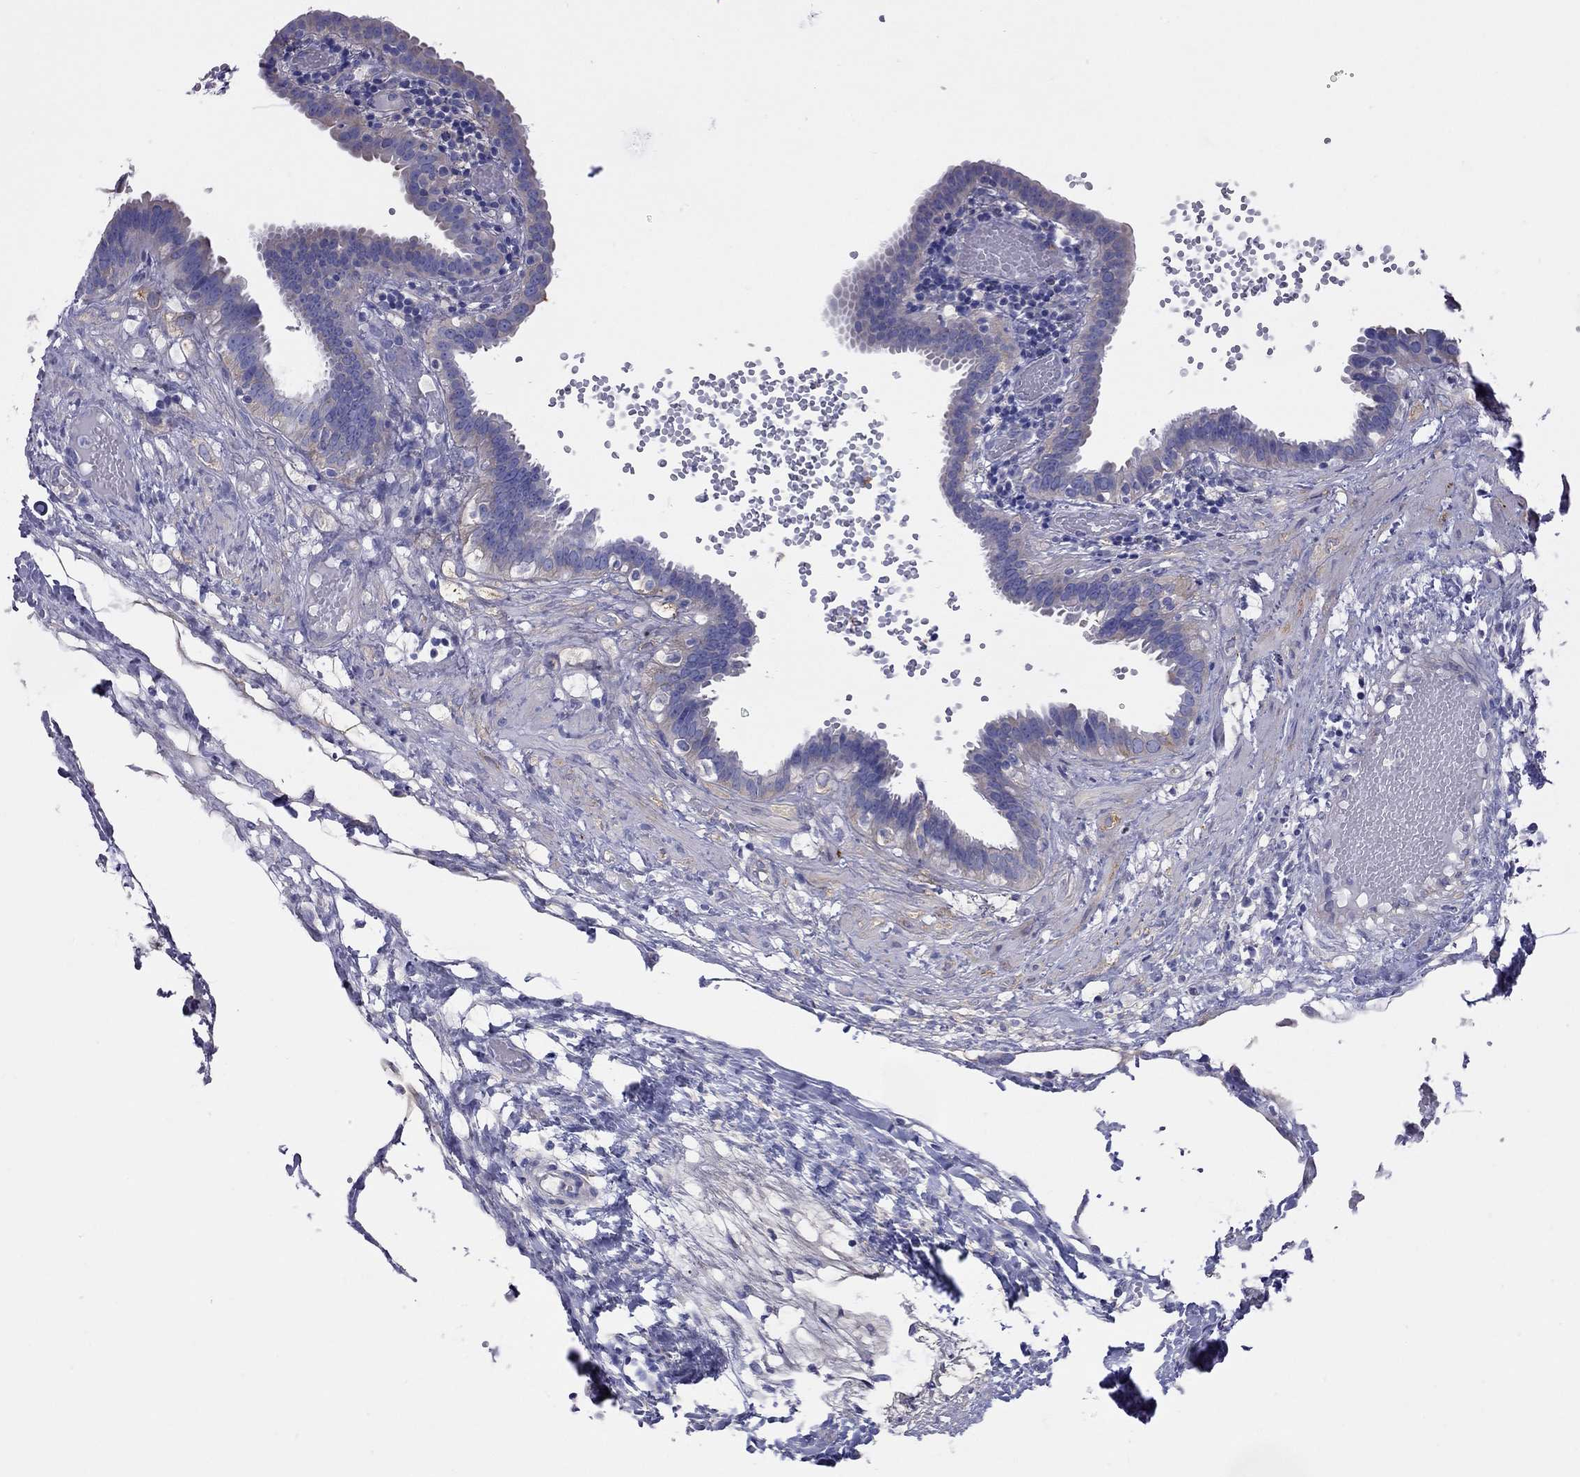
{"staining": {"intensity": "negative", "quantity": "none", "location": "none"}, "tissue": "fallopian tube", "cell_type": "Glandular cells", "image_type": "normal", "snomed": [{"axis": "morphology", "description": "Normal tissue, NOS"}, {"axis": "topography", "description": "Fallopian tube"}], "caption": "Glandular cells show no significant staining in benign fallopian tube. (Immunohistochemistry, brightfield microscopy, high magnification).", "gene": "ALOX15B", "patient": {"sex": "female", "age": 37}}